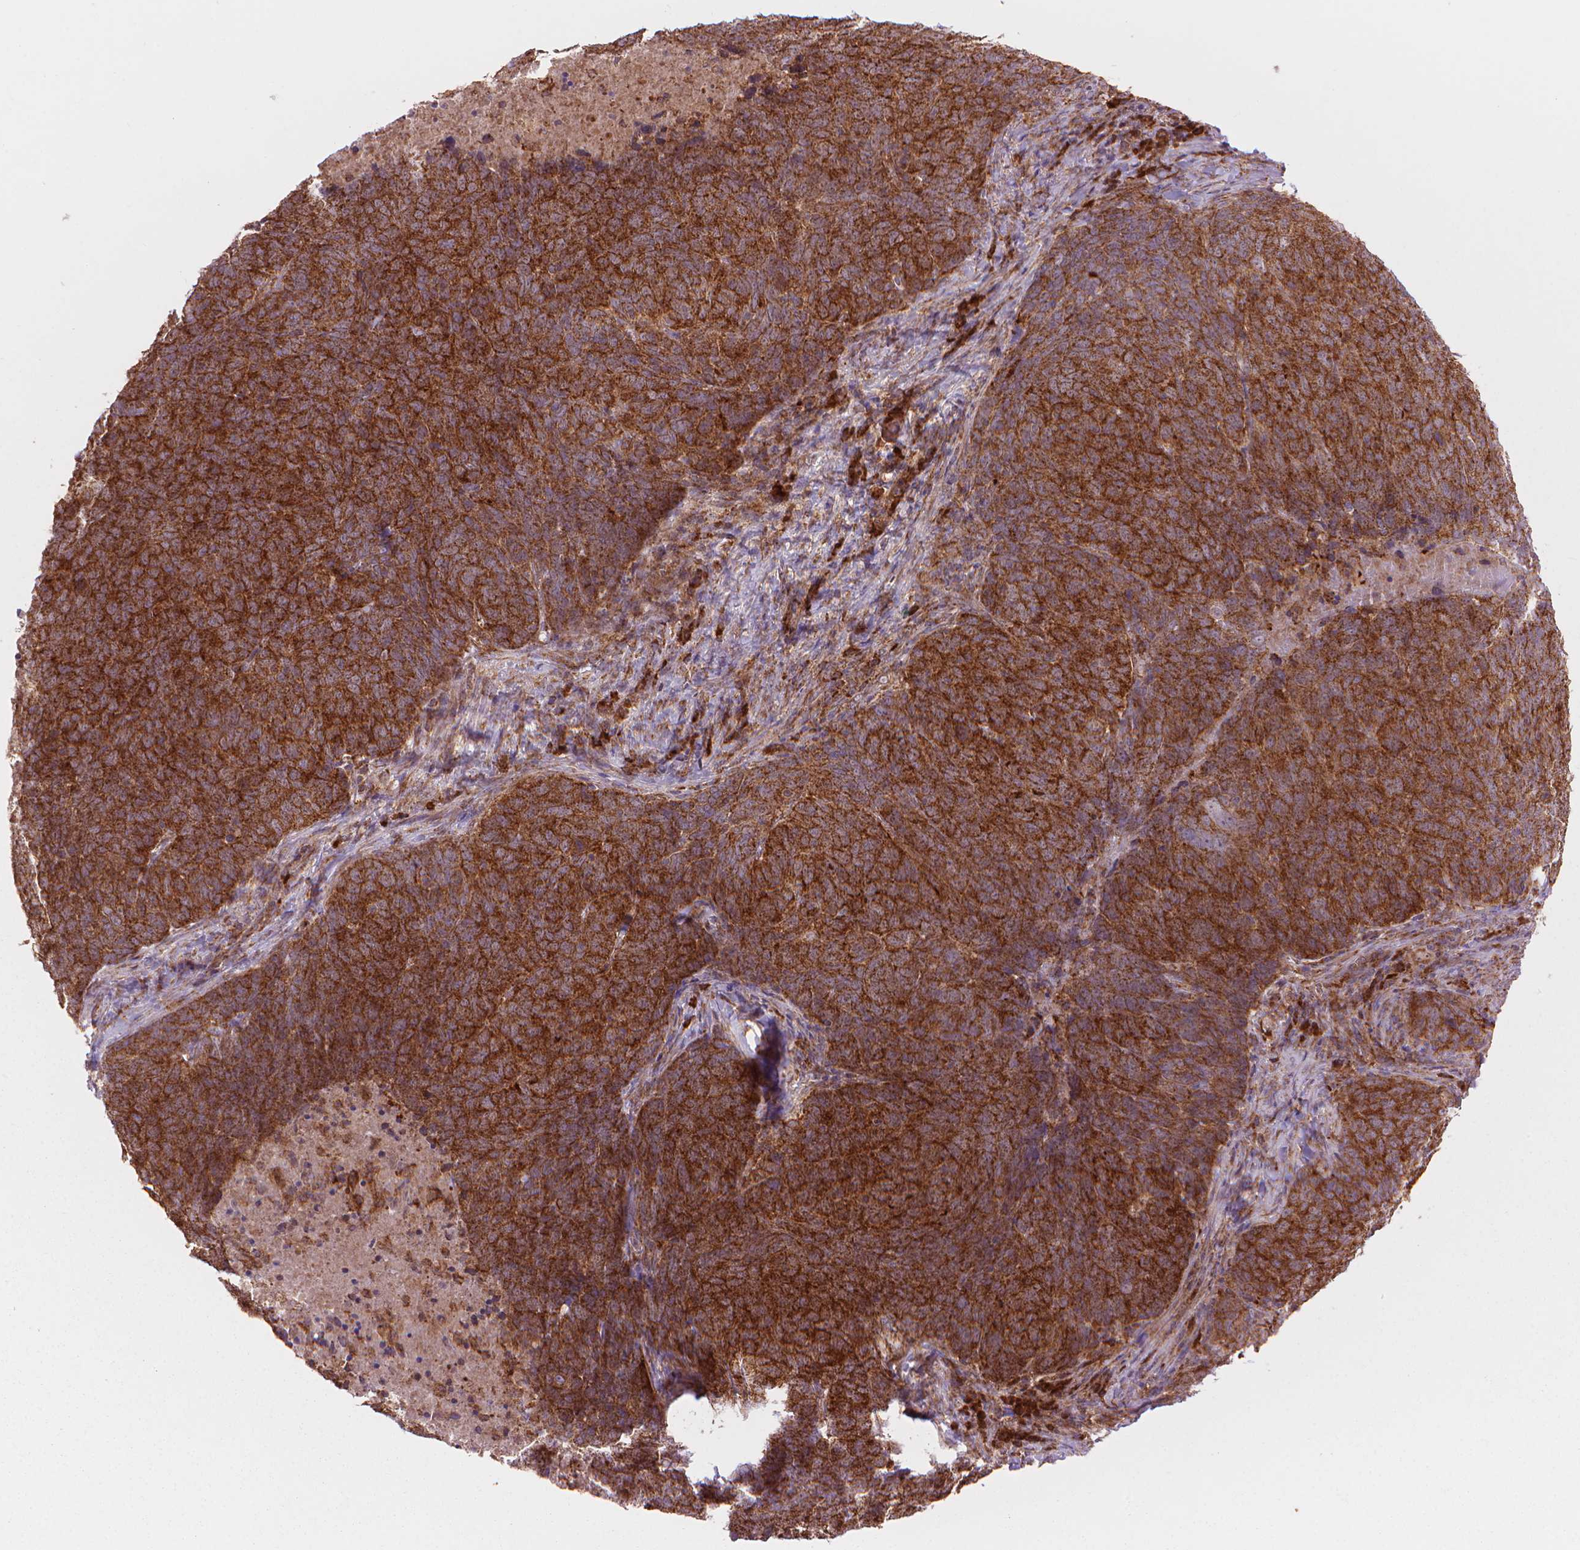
{"staining": {"intensity": "strong", "quantity": ">75%", "location": "cytoplasmic/membranous"}, "tissue": "skin cancer", "cell_type": "Tumor cells", "image_type": "cancer", "snomed": [{"axis": "morphology", "description": "Squamous cell carcinoma, NOS"}, {"axis": "topography", "description": "Skin"}, {"axis": "topography", "description": "Anal"}], "caption": "Human skin cancer (squamous cell carcinoma) stained with a protein marker exhibits strong staining in tumor cells.", "gene": "VARS2", "patient": {"sex": "female", "age": 51}}